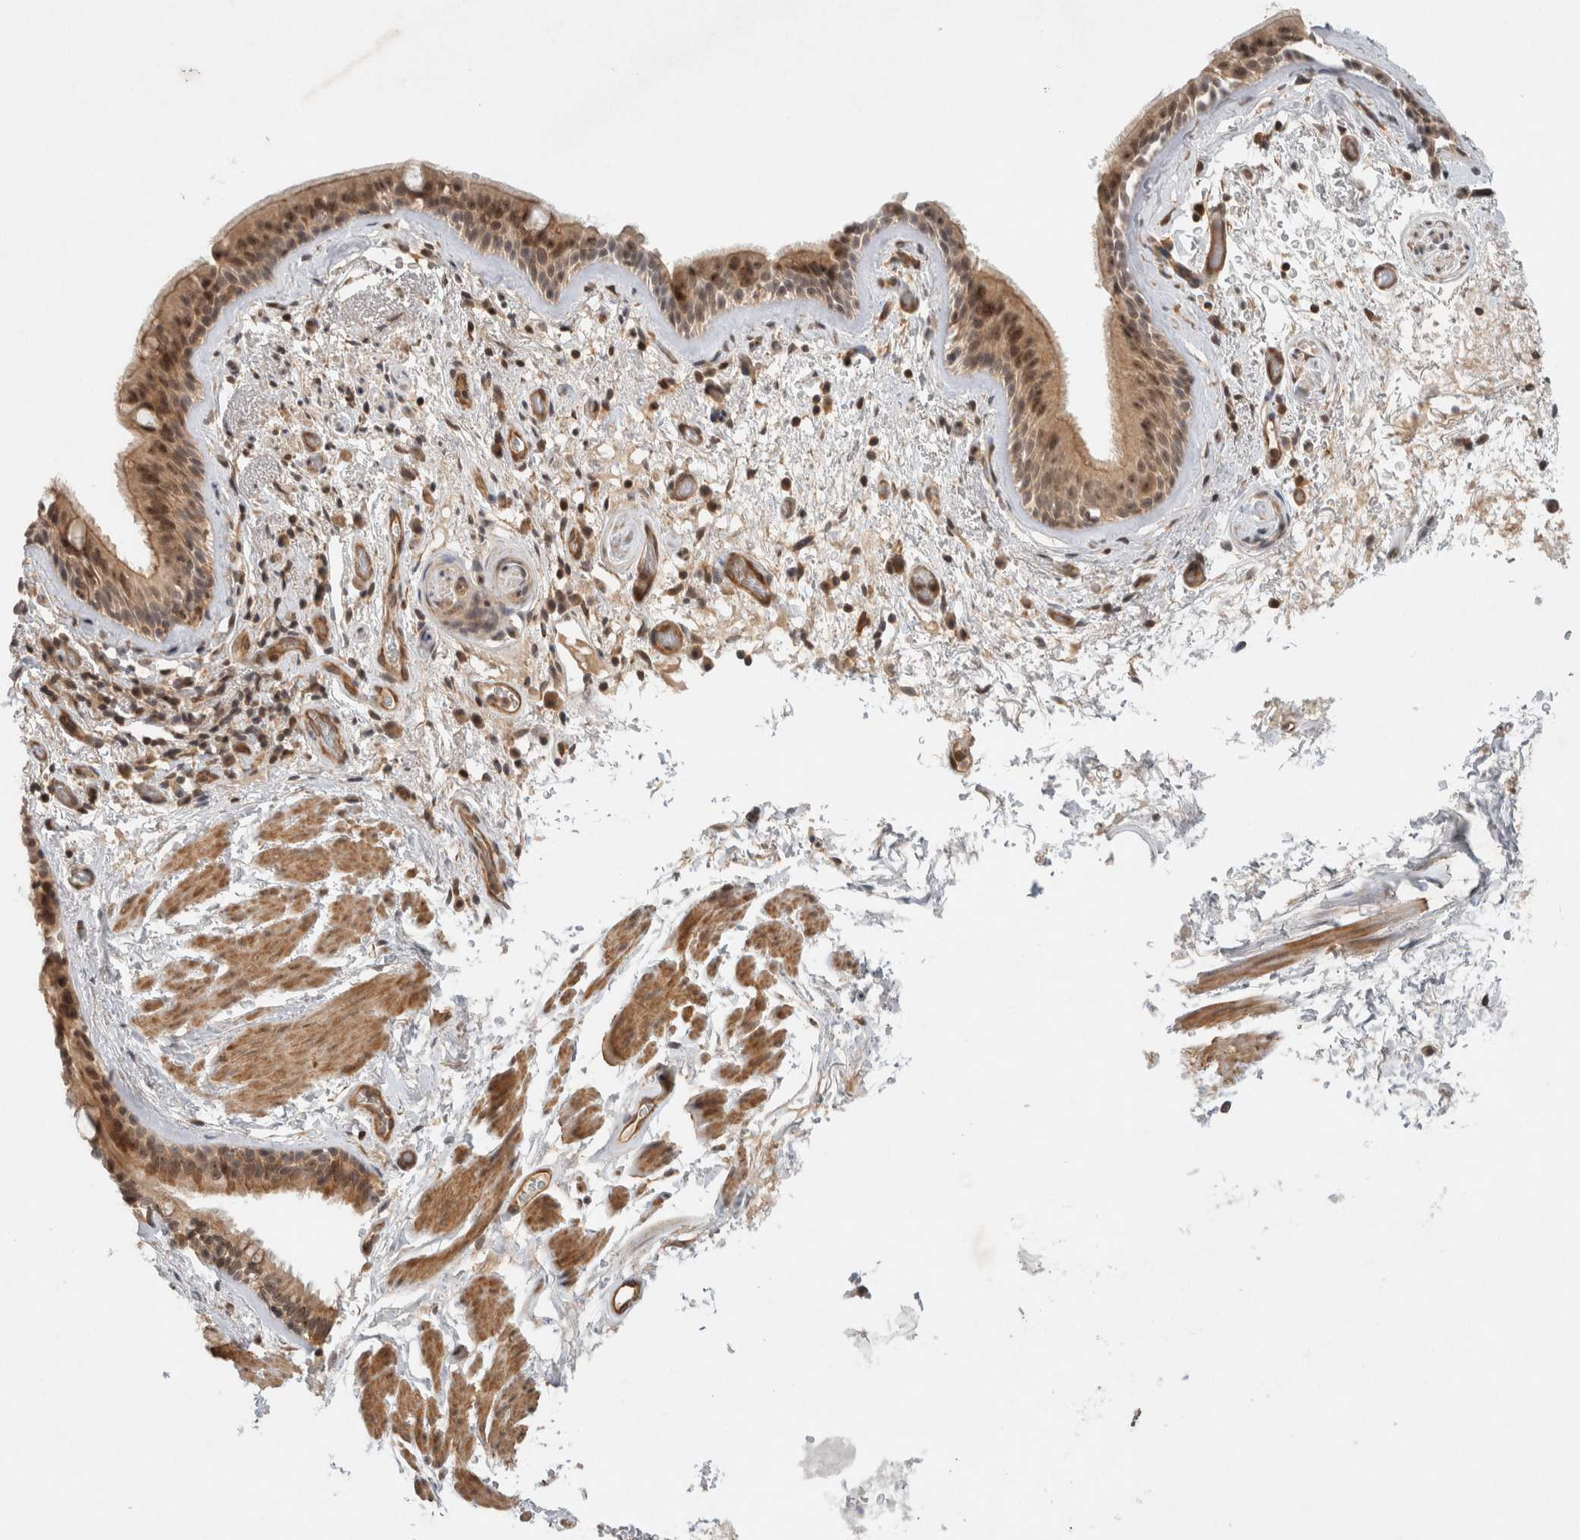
{"staining": {"intensity": "moderate", "quantity": ">75%", "location": "cytoplasmic/membranous,nuclear"}, "tissue": "bronchus", "cell_type": "Respiratory epithelial cells", "image_type": "normal", "snomed": [{"axis": "morphology", "description": "Normal tissue, NOS"}, {"axis": "topography", "description": "Cartilage tissue"}], "caption": "Immunohistochemistry of benign human bronchus shows medium levels of moderate cytoplasmic/membranous,nuclear positivity in approximately >75% of respiratory epithelial cells.", "gene": "CAAP1", "patient": {"sex": "female", "age": 63}}